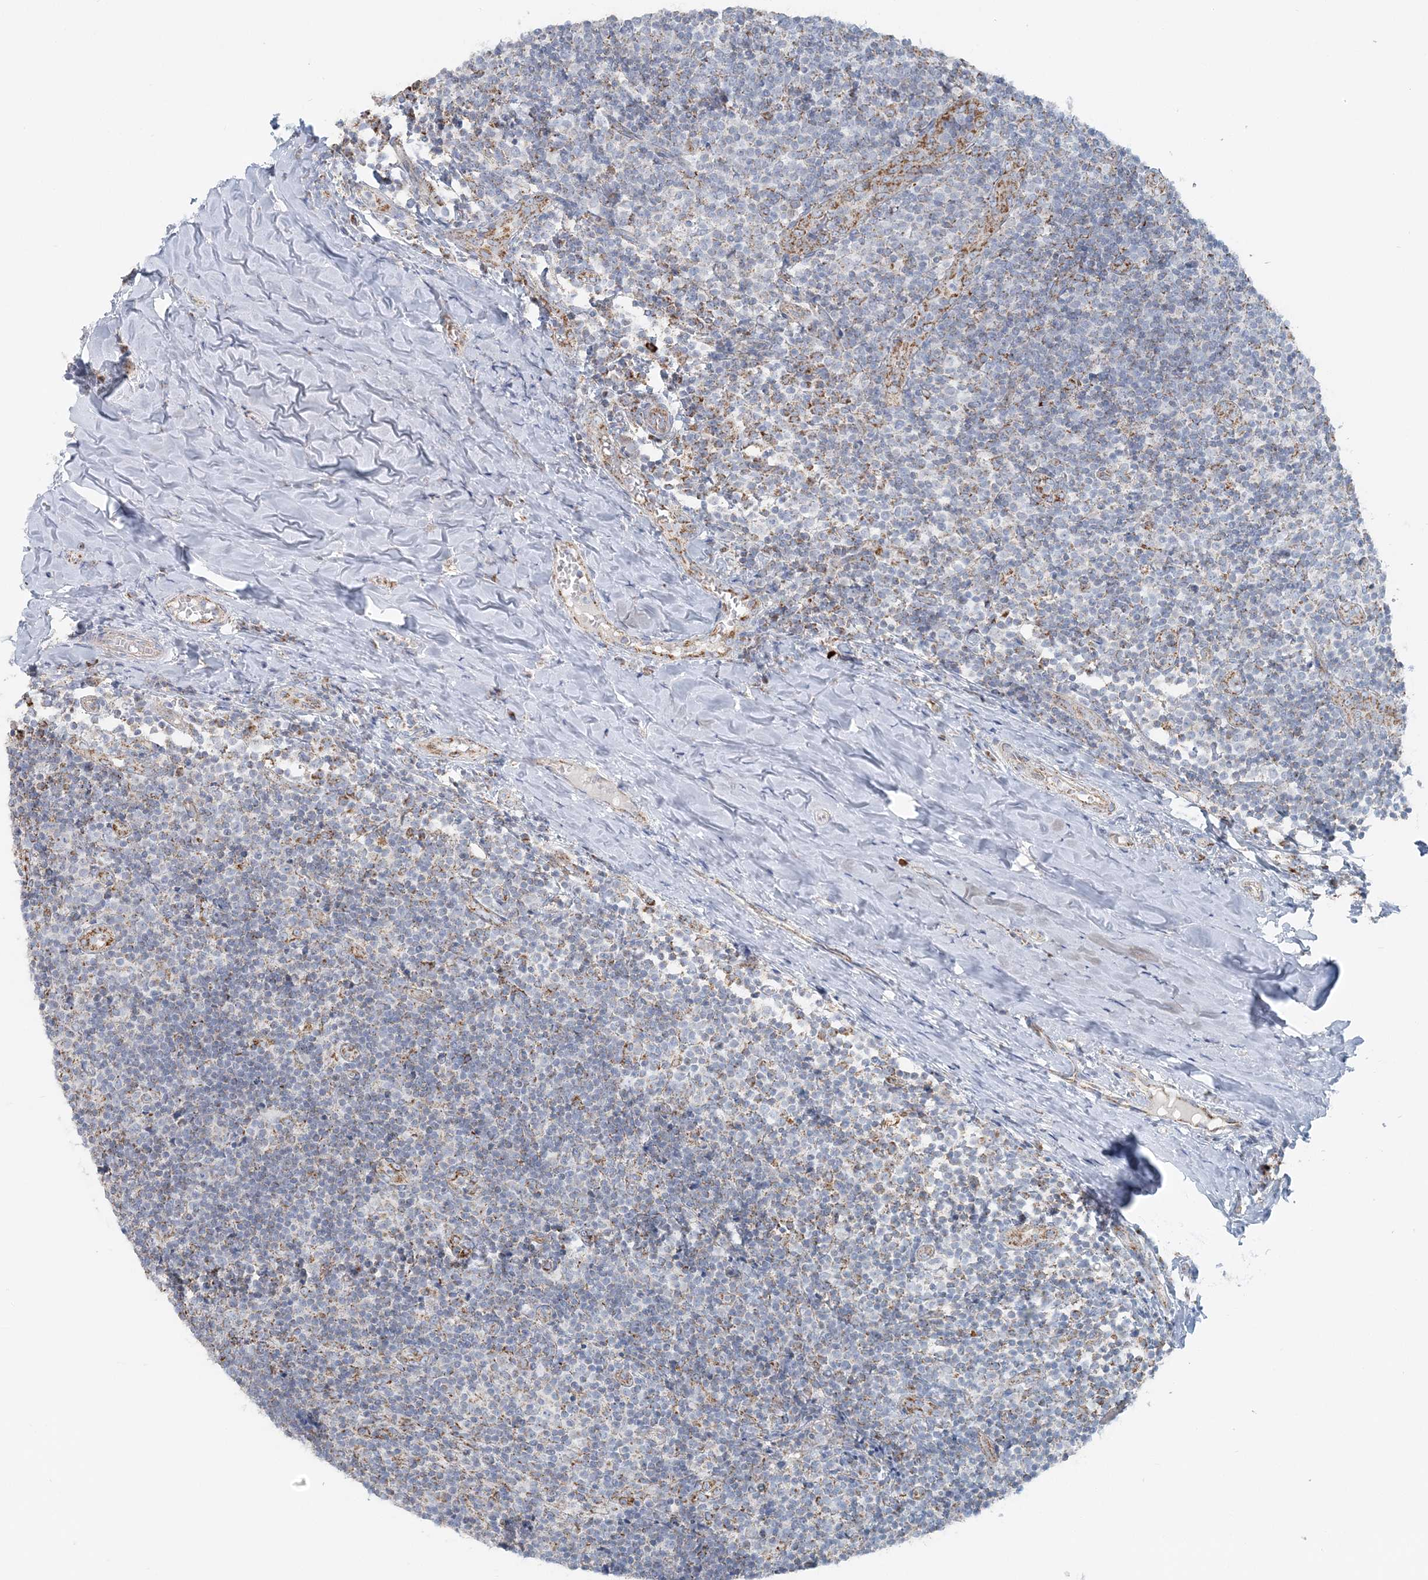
{"staining": {"intensity": "weak", "quantity": "<25%", "location": "cytoplasmic/membranous"}, "tissue": "tonsil", "cell_type": "Germinal center cells", "image_type": "normal", "snomed": [{"axis": "morphology", "description": "Normal tissue, NOS"}, {"axis": "topography", "description": "Tonsil"}], "caption": "High magnification brightfield microscopy of normal tonsil stained with DAB (3,3'-diaminobenzidine) (brown) and counterstained with hematoxylin (blue): germinal center cells show no significant expression. (DAB (3,3'-diaminobenzidine) immunohistochemistry (IHC) with hematoxylin counter stain).", "gene": "PCCB", "patient": {"sex": "female", "age": 19}}